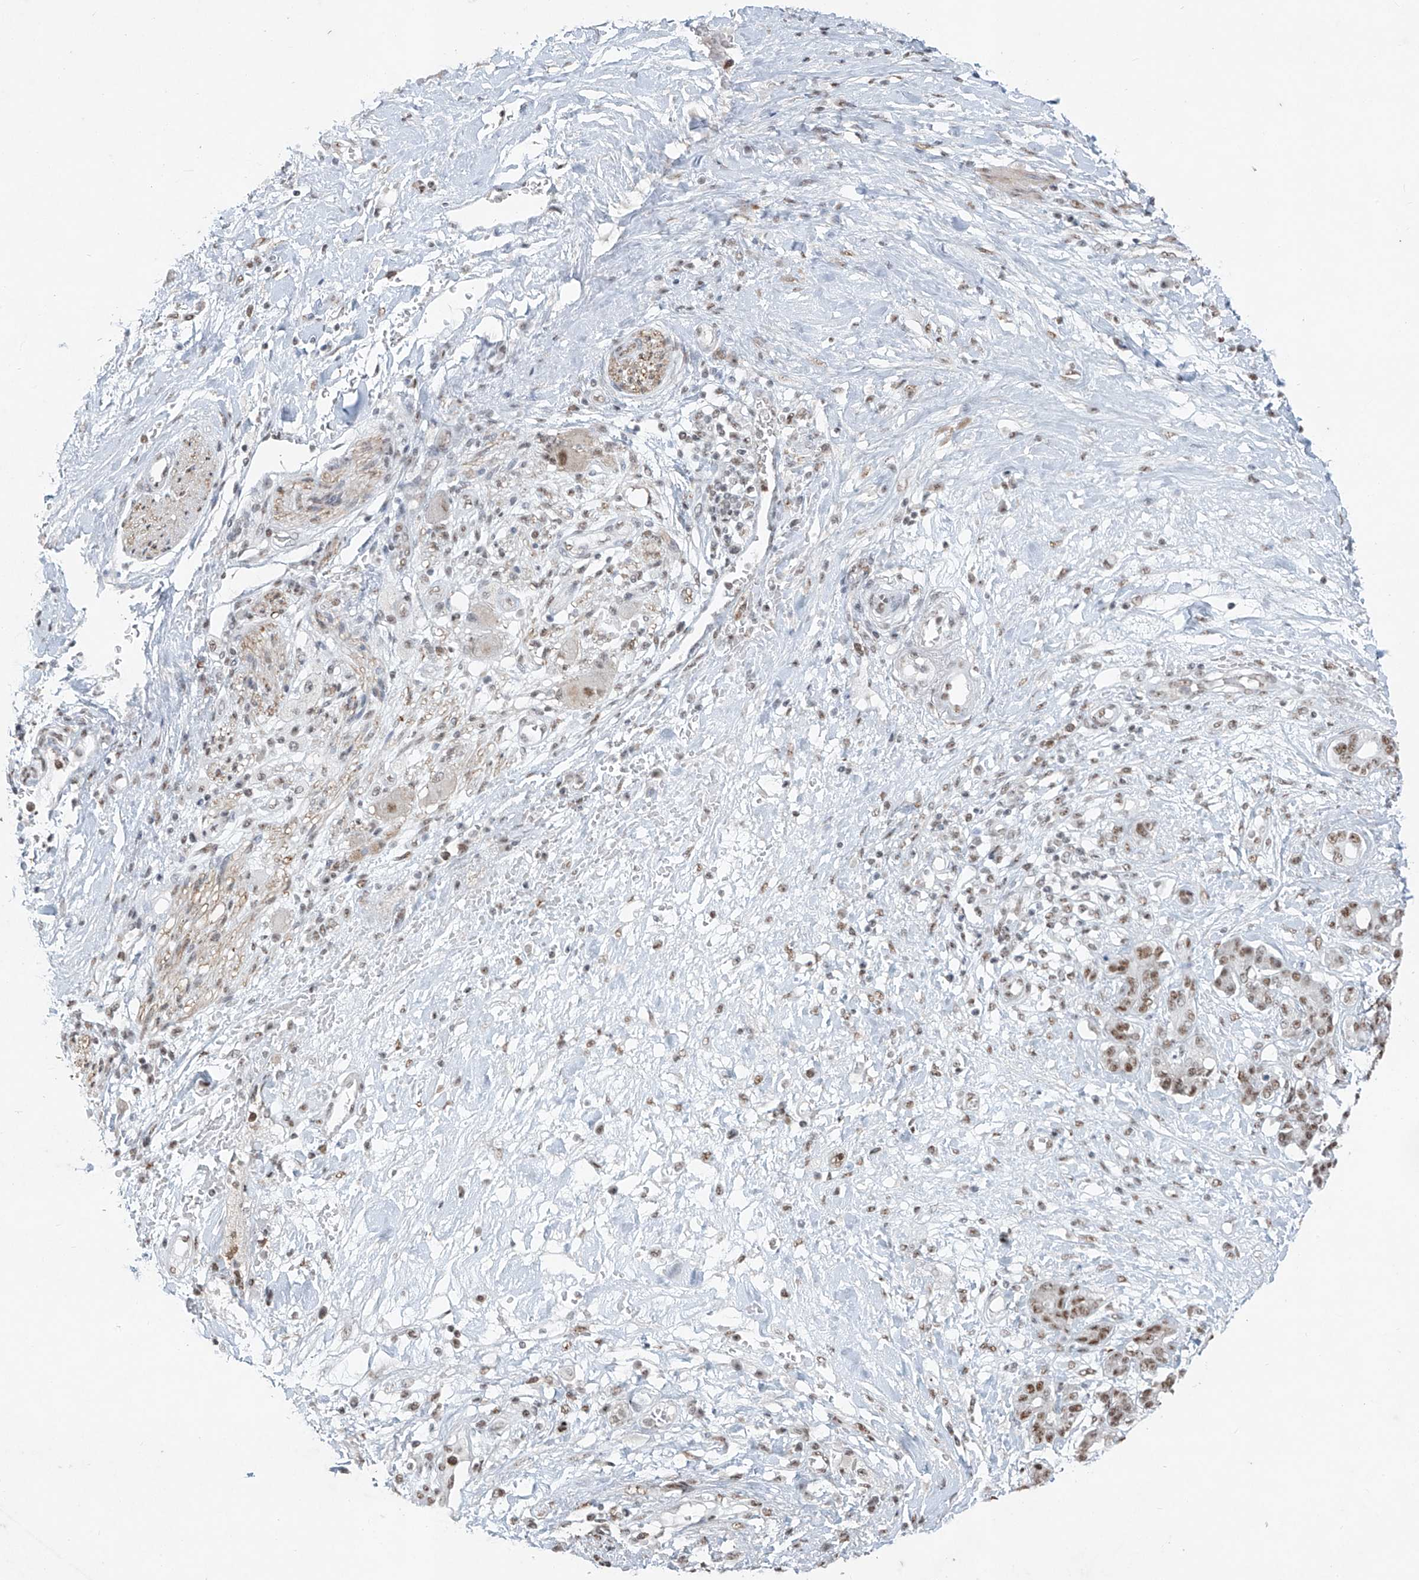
{"staining": {"intensity": "moderate", "quantity": ">75%", "location": "nuclear"}, "tissue": "pancreatic cancer", "cell_type": "Tumor cells", "image_type": "cancer", "snomed": [{"axis": "morphology", "description": "Adenocarcinoma, NOS"}, {"axis": "topography", "description": "Pancreas"}], "caption": "This micrograph exhibits immunohistochemistry (IHC) staining of human pancreatic adenocarcinoma, with medium moderate nuclear staining in approximately >75% of tumor cells.", "gene": "TFEC", "patient": {"sex": "female", "age": 56}}